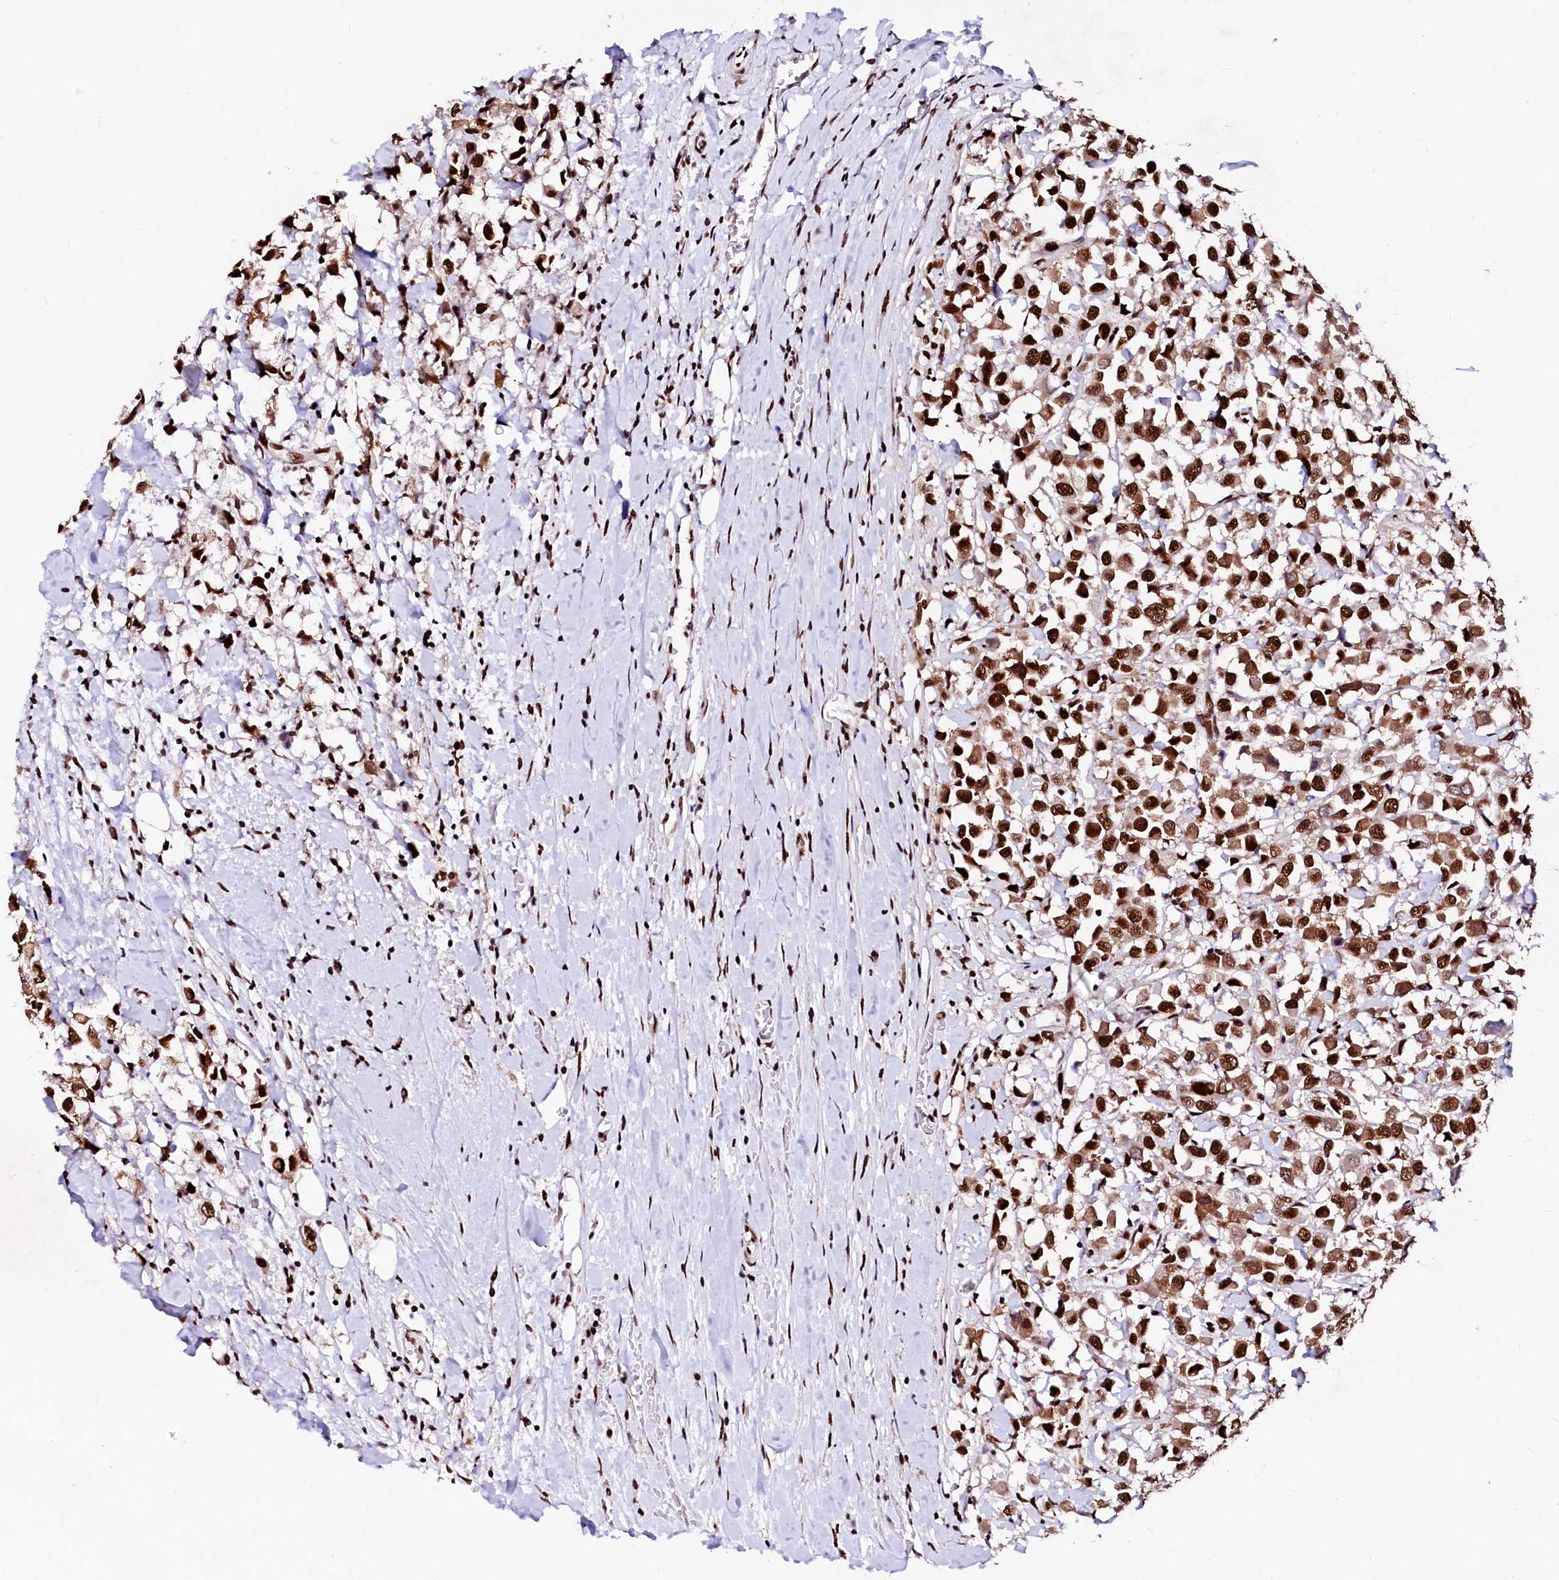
{"staining": {"intensity": "strong", "quantity": ">75%", "location": "nuclear"}, "tissue": "breast cancer", "cell_type": "Tumor cells", "image_type": "cancer", "snomed": [{"axis": "morphology", "description": "Duct carcinoma"}, {"axis": "topography", "description": "Breast"}], "caption": "Brown immunohistochemical staining in human breast cancer (infiltrating ductal carcinoma) exhibits strong nuclear positivity in about >75% of tumor cells.", "gene": "CPSF6", "patient": {"sex": "female", "age": 61}}